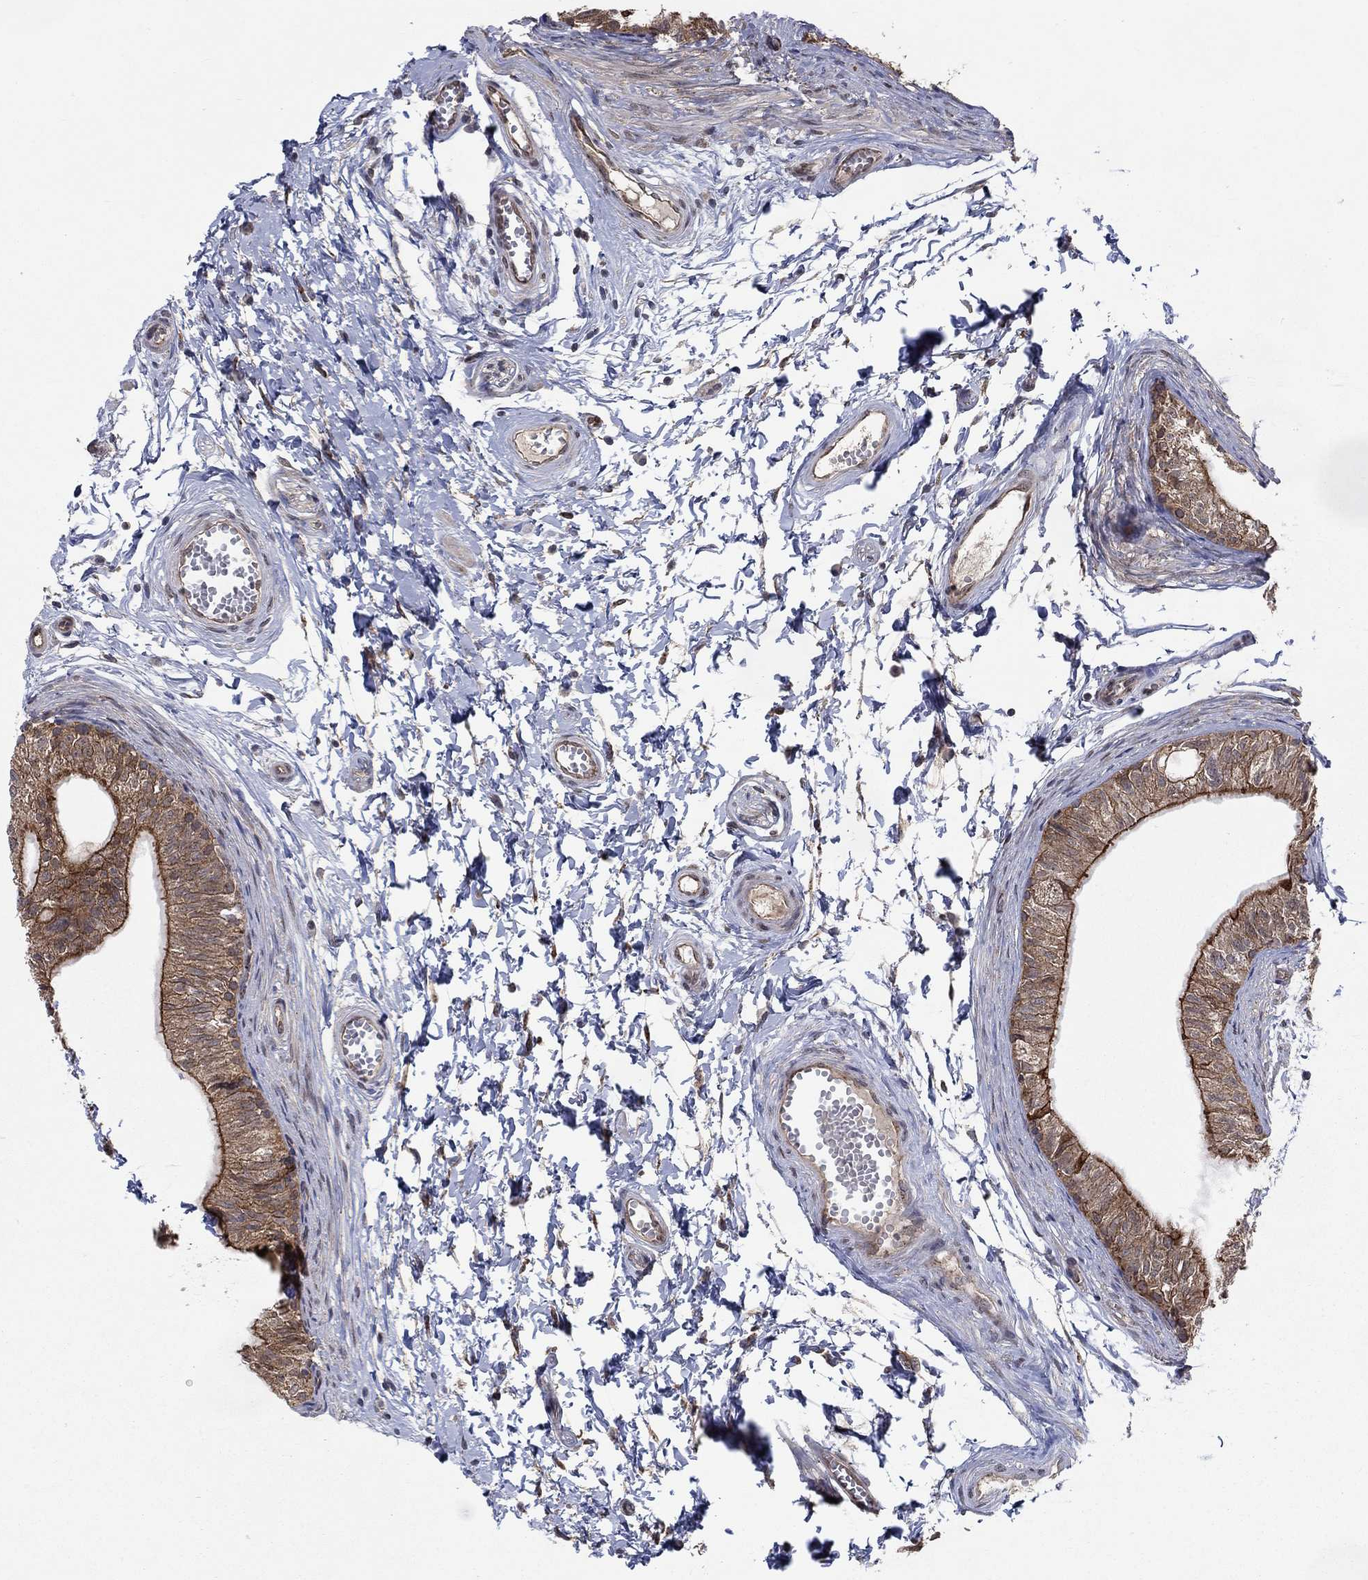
{"staining": {"intensity": "moderate", "quantity": "25%-75%", "location": "cytoplasmic/membranous"}, "tissue": "epididymis", "cell_type": "Glandular cells", "image_type": "normal", "snomed": [{"axis": "morphology", "description": "Normal tissue, NOS"}, {"axis": "topography", "description": "Epididymis"}], "caption": "The photomicrograph shows staining of normal epididymis, revealing moderate cytoplasmic/membranous protein staining (brown color) within glandular cells.", "gene": "SH3RF1", "patient": {"sex": "male", "age": 22}}